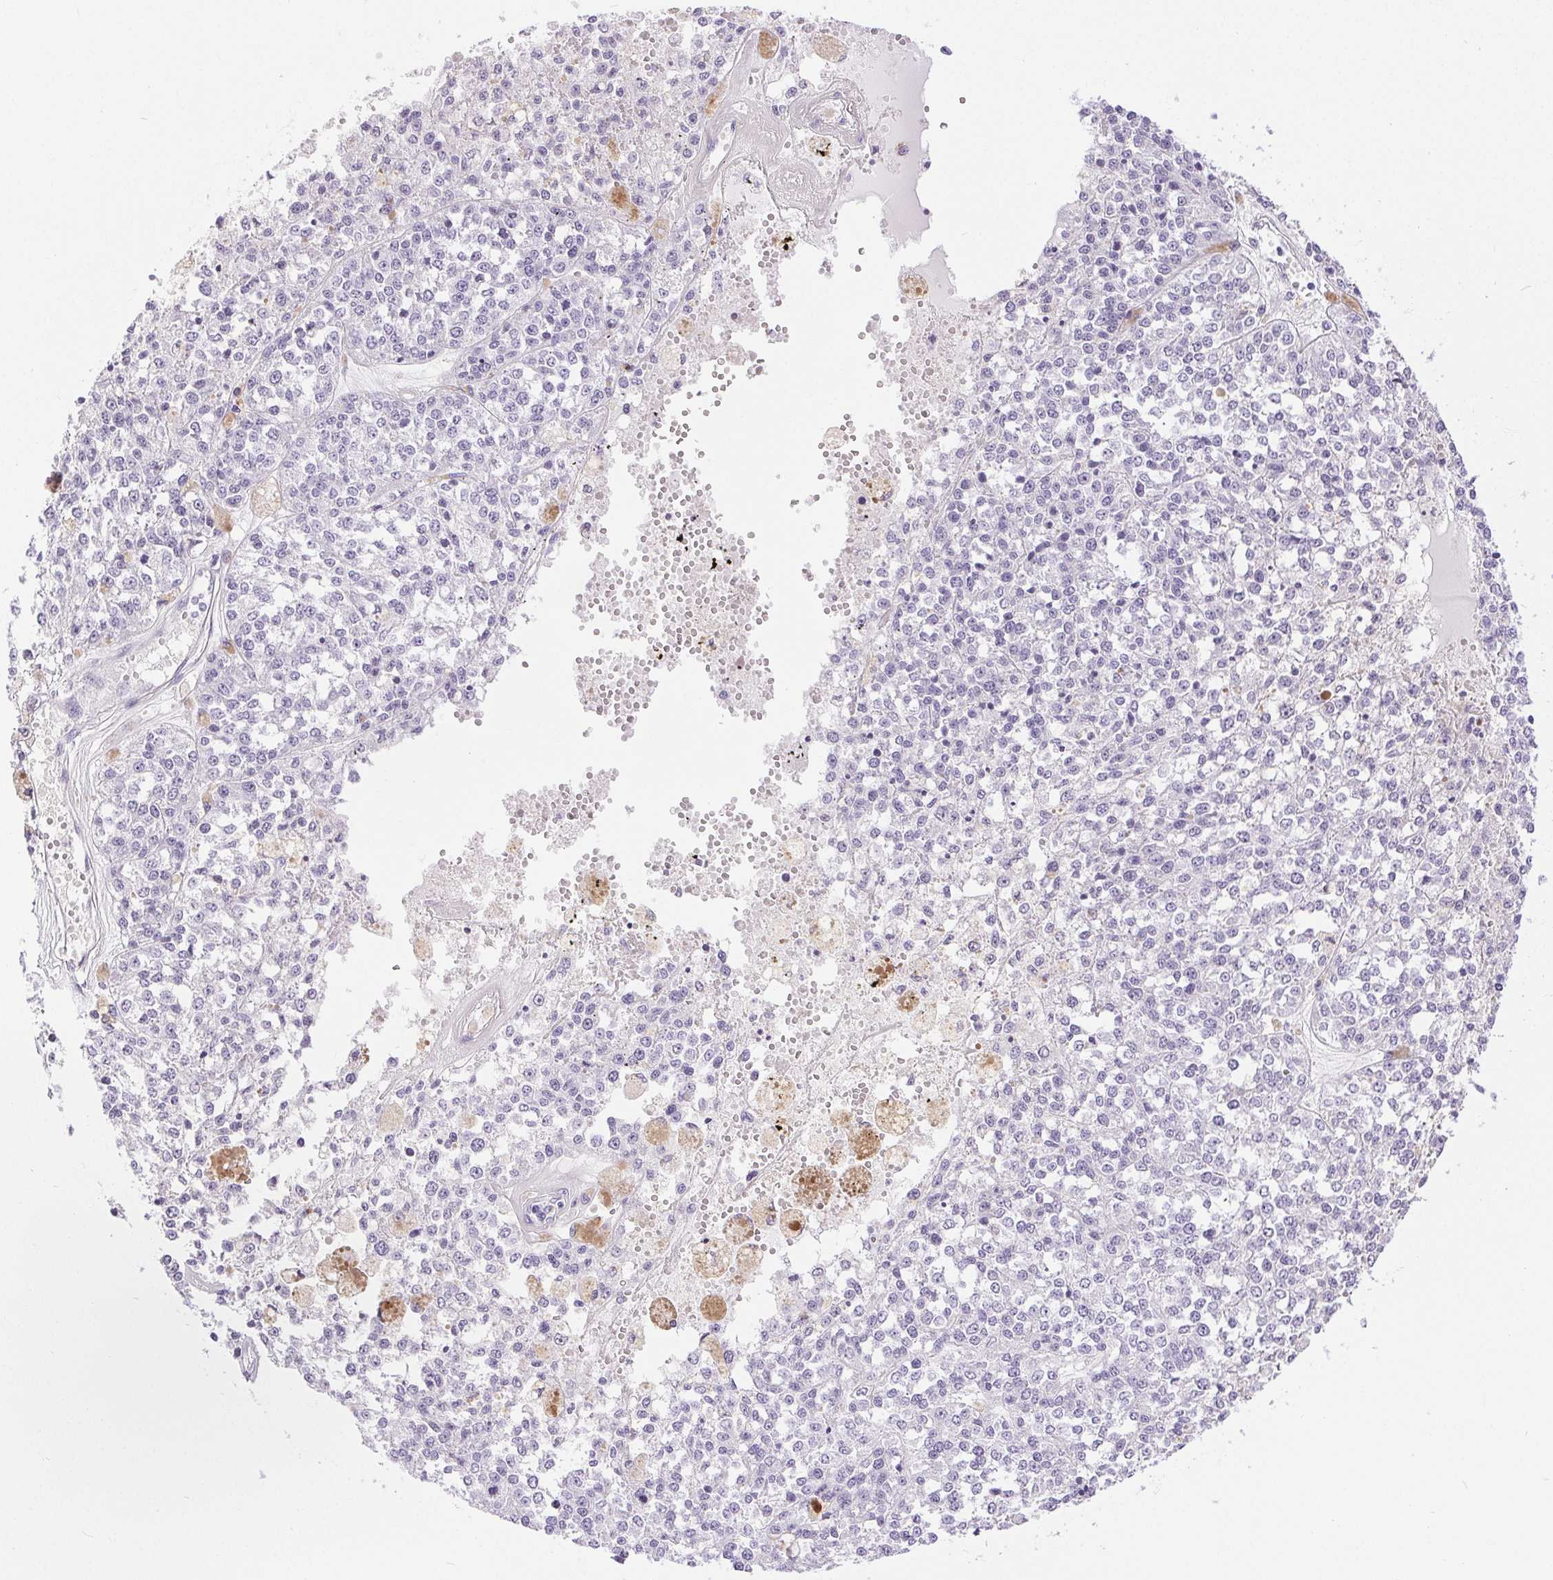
{"staining": {"intensity": "negative", "quantity": "none", "location": "none"}, "tissue": "melanoma", "cell_type": "Tumor cells", "image_type": "cancer", "snomed": [{"axis": "morphology", "description": "Malignant melanoma, Metastatic site"}, {"axis": "topography", "description": "Lymph node"}], "caption": "This micrograph is of malignant melanoma (metastatic site) stained with immunohistochemistry to label a protein in brown with the nuclei are counter-stained blue. There is no staining in tumor cells.", "gene": "XDH", "patient": {"sex": "female", "age": 64}}